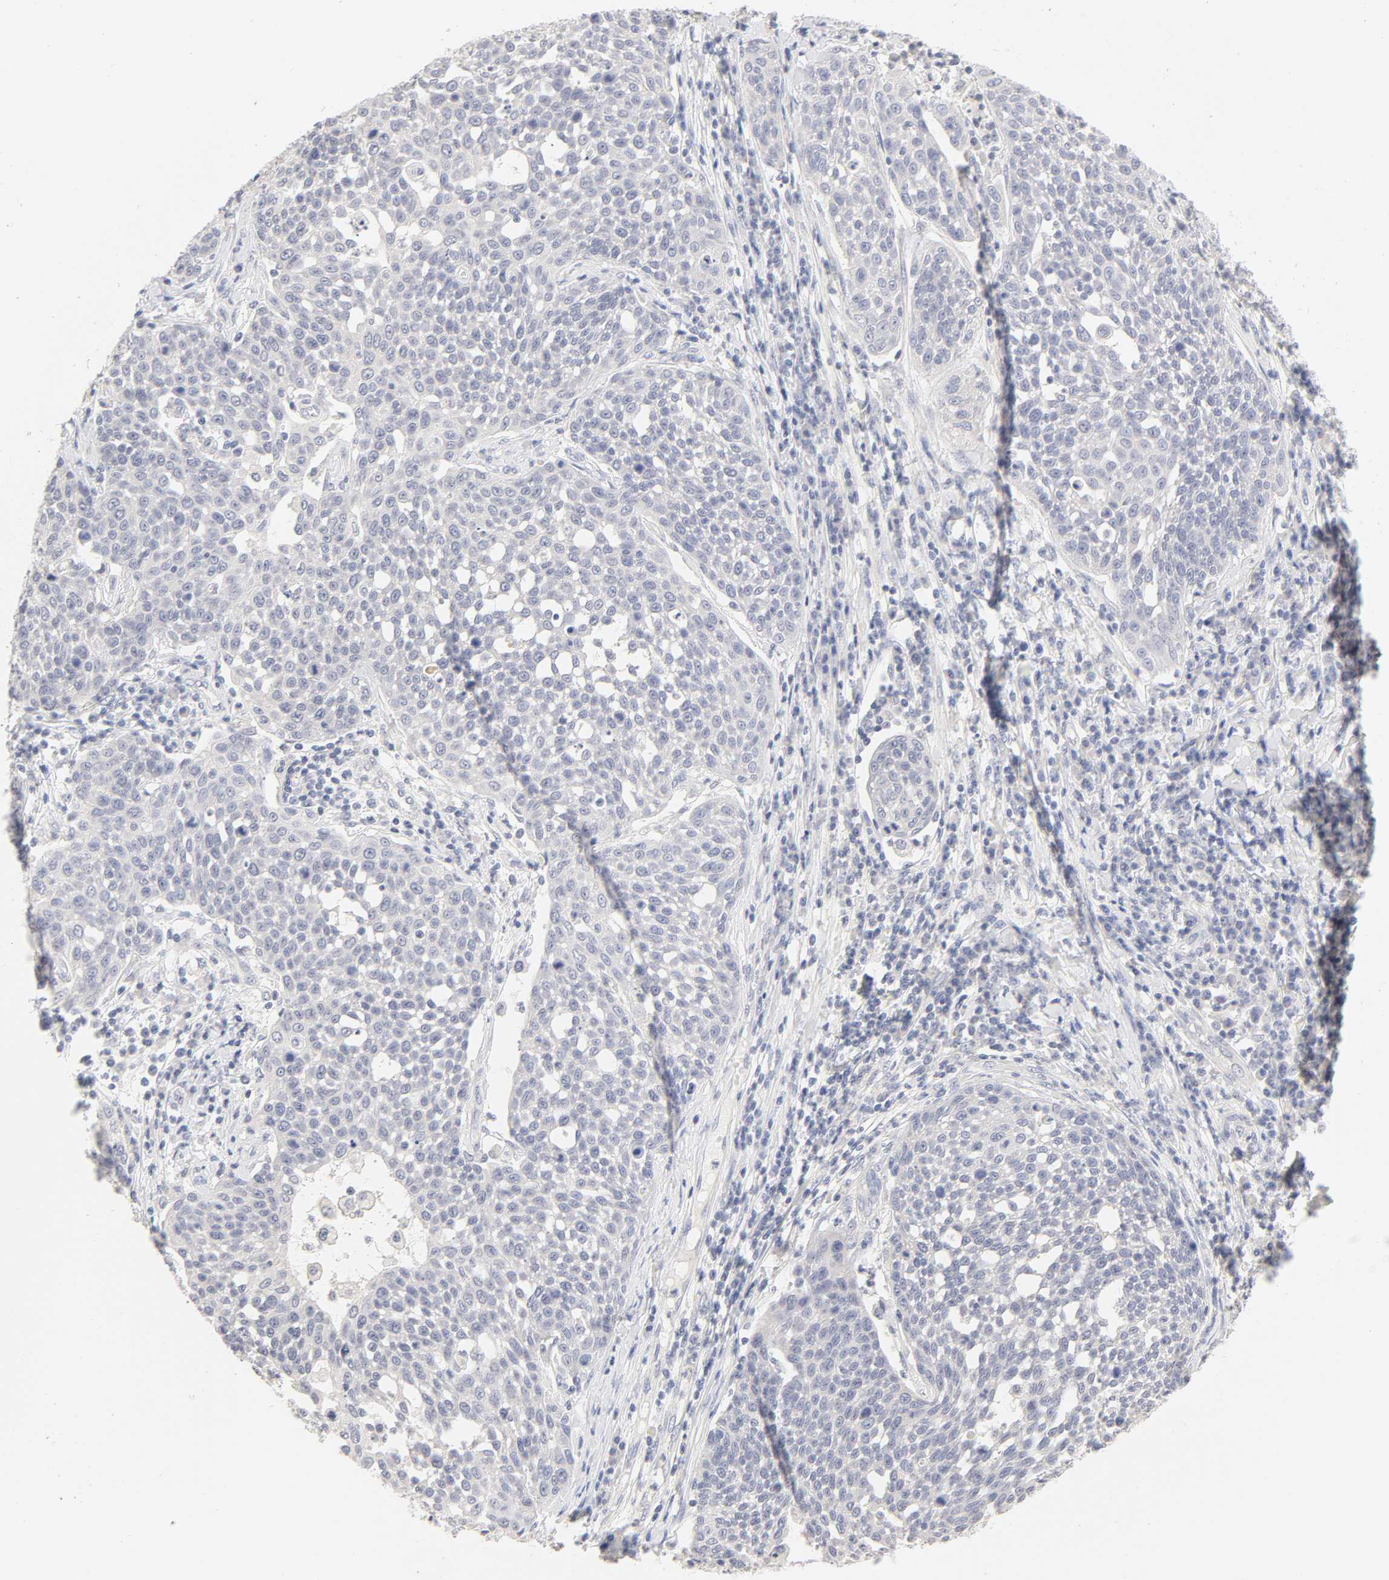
{"staining": {"intensity": "negative", "quantity": "none", "location": "none"}, "tissue": "cervical cancer", "cell_type": "Tumor cells", "image_type": "cancer", "snomed": [{"axis": "morphology", "description": "Squamous cell carcinoma, NOS"}, {"axis": "topography", "description": "Cervix"}], "caption": "The immunohistochemistry micrograph has no significant expression in tumor cells of cervical cancer (squamous cell carcinoma) tissue.", "gene": "CYP4B1", "patient": {"sex": "female", "age": 34}}